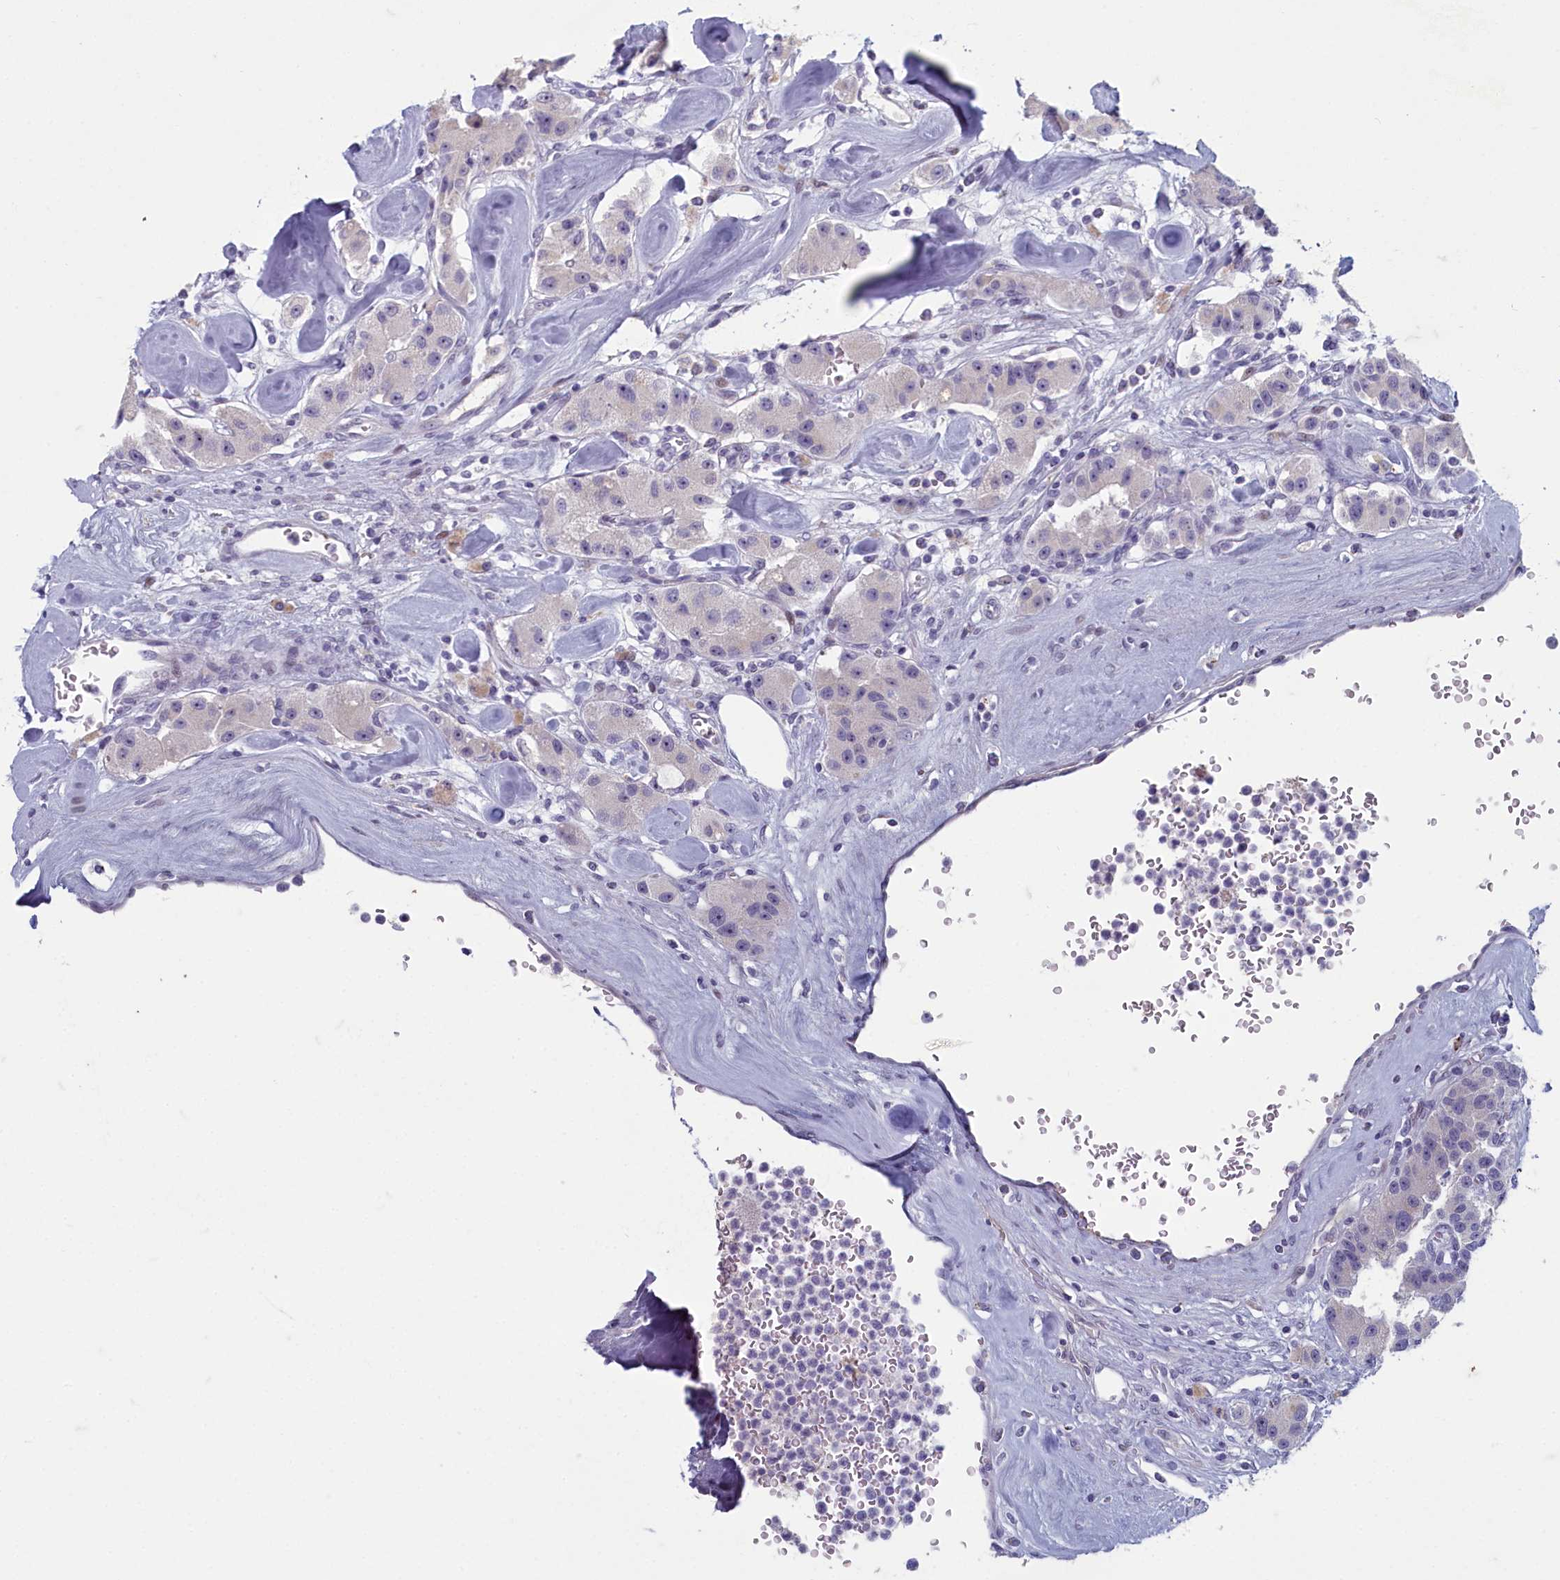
{"staining": {"intensity": "weak", "quantity": "<25%", "location": "nuclear"}, "tissue": "carcinoid", "cell_type": "Tumor cells", "image_type": "cancer", "snomed": [{"axis": "morphology", "description": "Carcinoid, malignant, NOS"}, {"axis": "topography", "description": "Pancreas"}], "caption": "This is a image of immunohistochemistry staining of carcinoid, which shows no positivity in tumor cells.", "gene": "INSYN2A", "patient": {"sex": "male", "age": 41}}